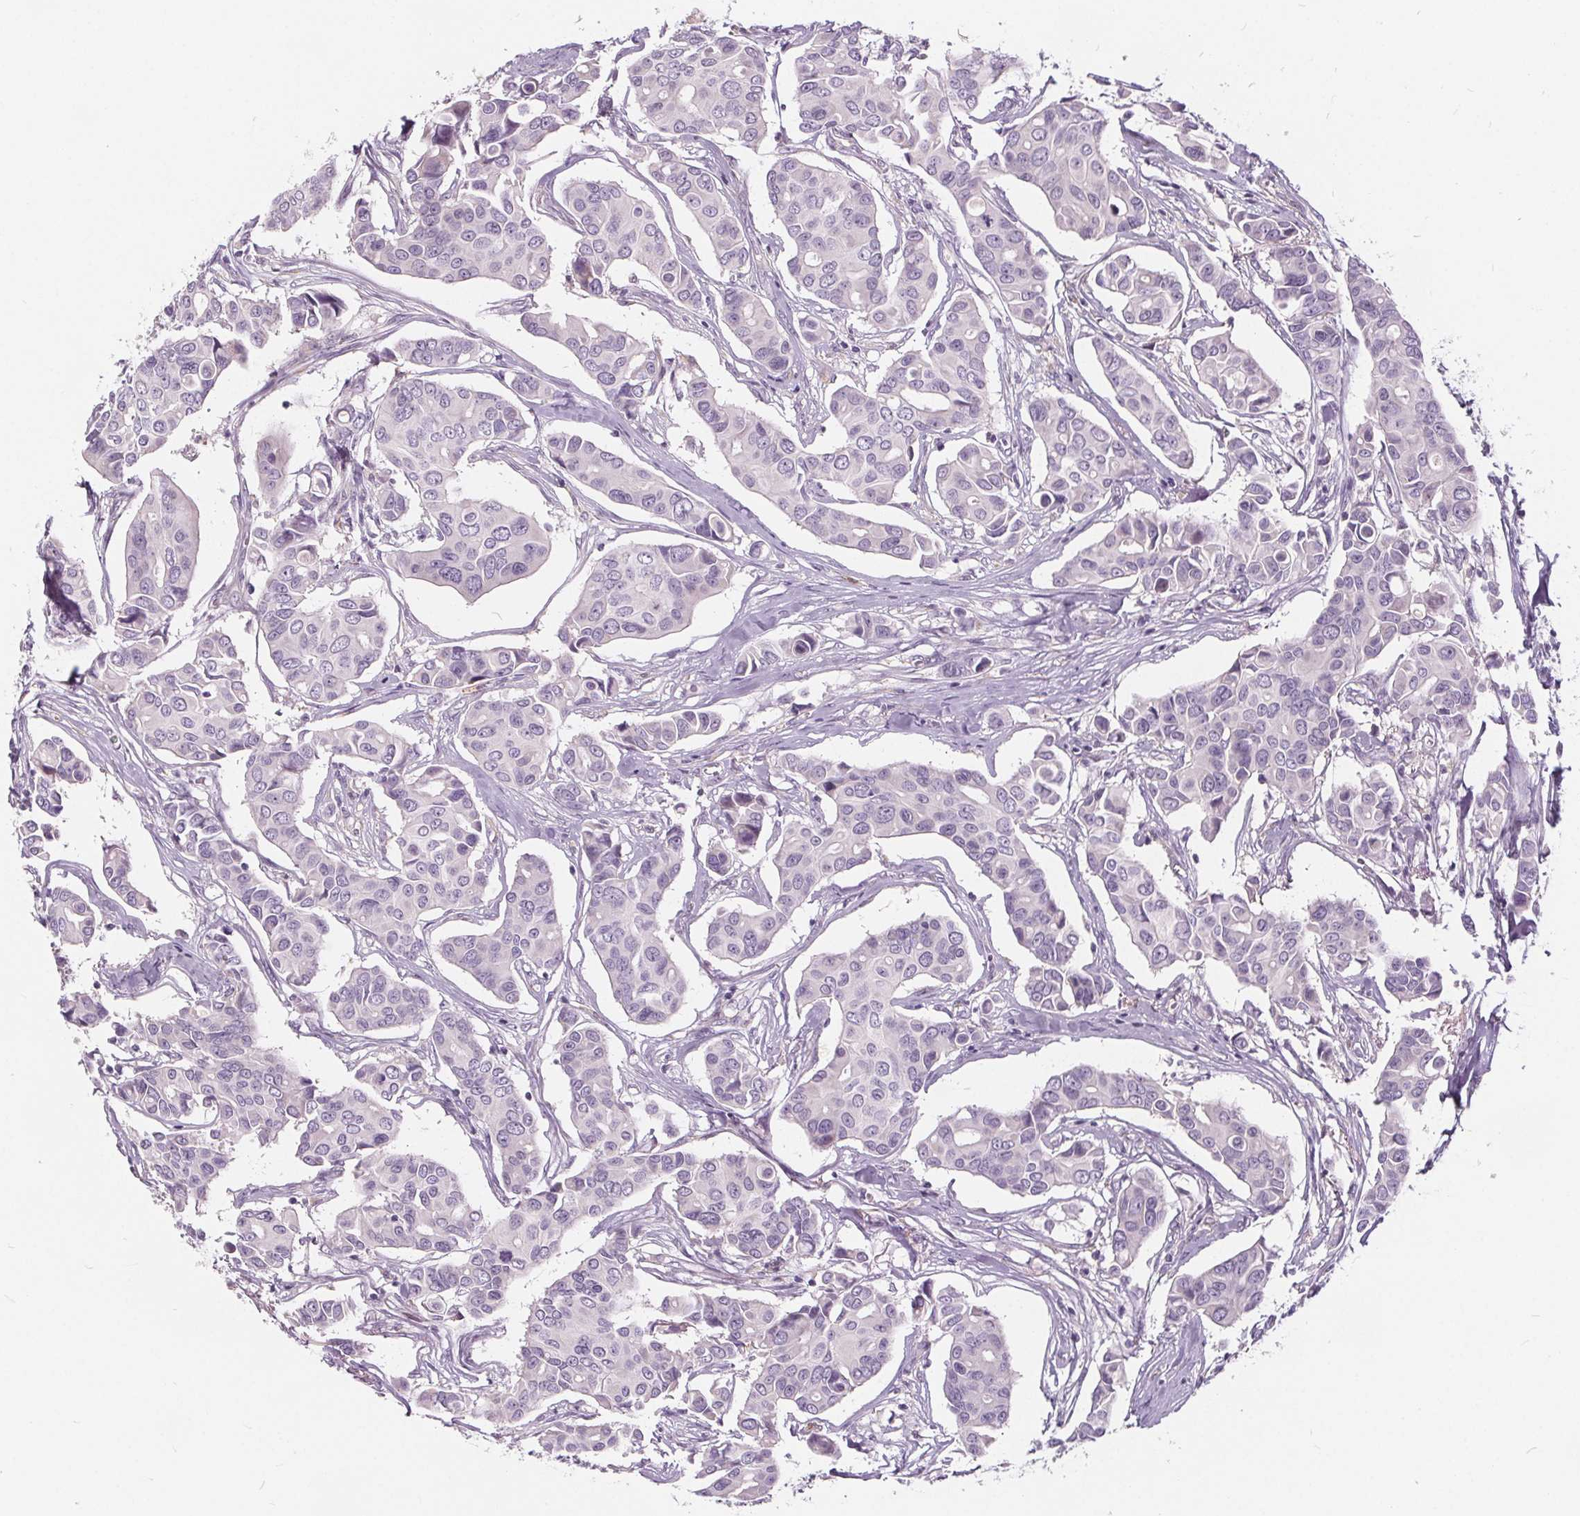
{"staining": {"intensity": "negative", "quantity": "none", "location": "none"}, "tissue": "breast cancer", "cell_type": "Tumor cells", "image_type": "cancer", "snomed": [{"axis": "morphology", "description": "Duct carcinoma"}, {"axis": "topography", "description": "Breast"}], "caption": "A micrograph of infiltrating ductal carcinoma (breast) stained for a protein shows no brown staining in tumor cells.", "gene": "HAAO", "patient": {"sex": "female", "age": 54}}